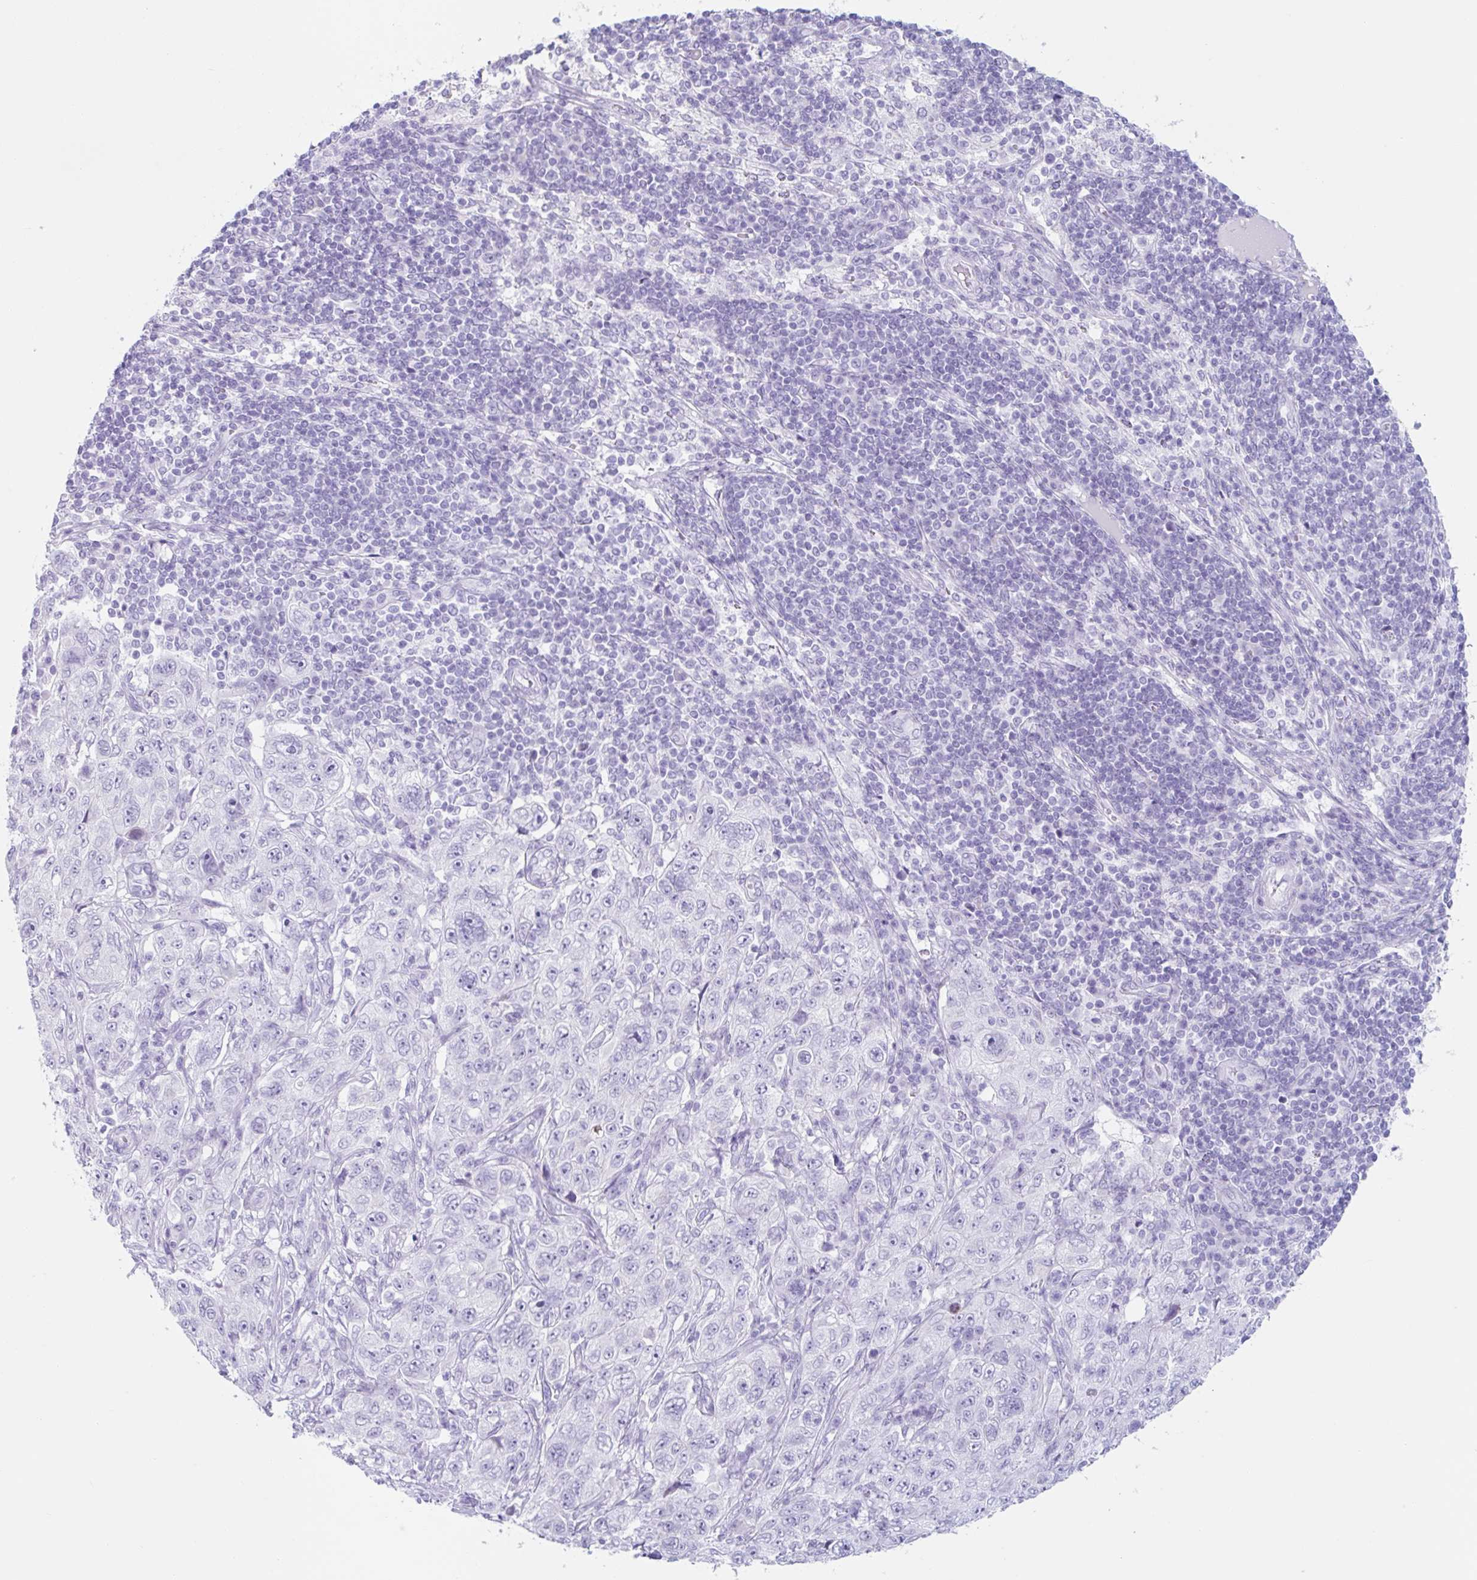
{"staining": {"intensity": "negative", "quantity": "none", "location": "none"}, "tissue": "pancreatic cancer", "cell_type": "Tumor cells", "image_type": "cancer", "snomed": [{"axis": "morphology", "description": "Adenocarcinoma, NOS"}, {"axis": "topography", "description": "Pancreas"}], "caption": "Tumor cells are negative for brown protein staining in pancreatic cancer (adenocarcinoma).", "gene": "CPTP", "patient": {"sex": "male", "age": 68}}